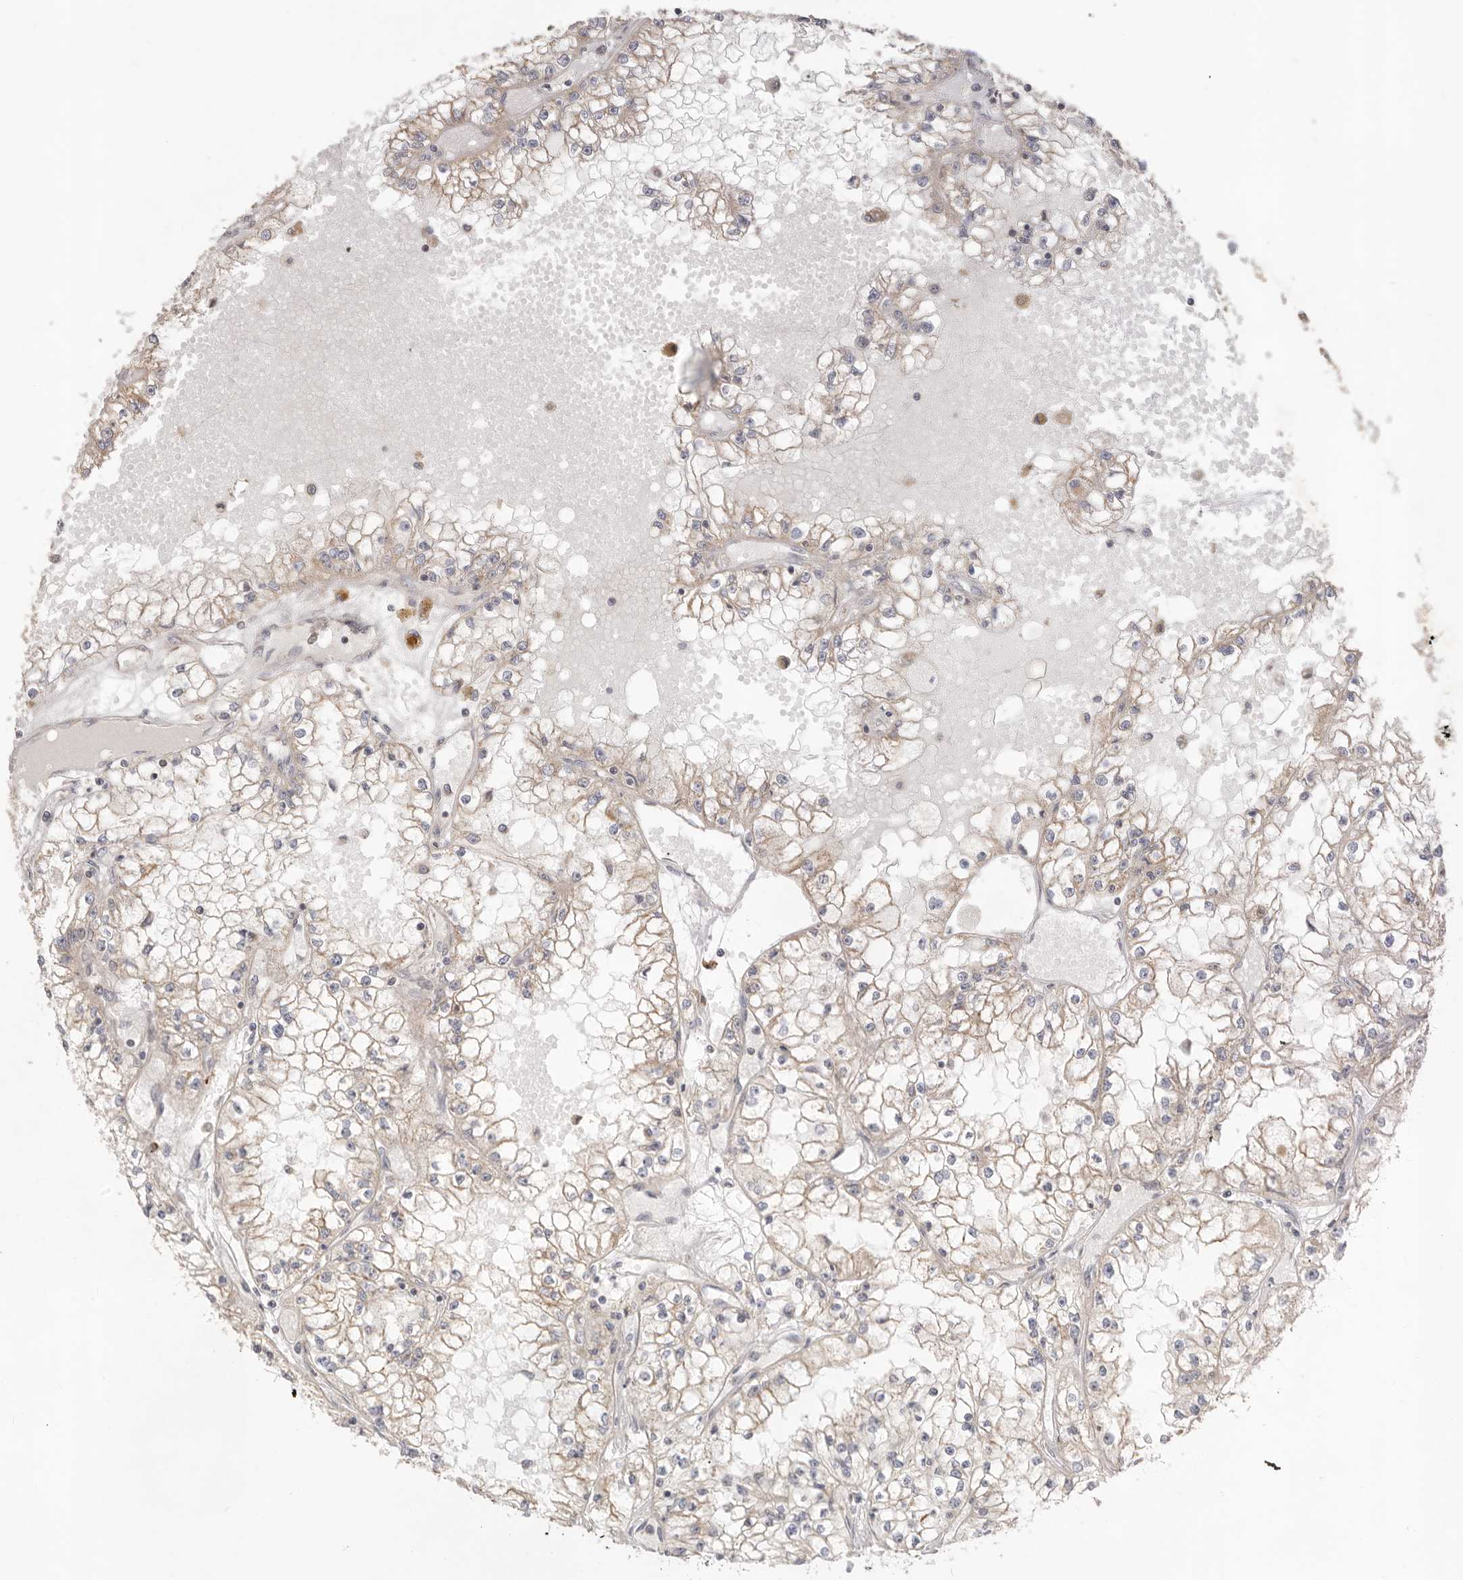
{"staining": {"intensity": "weak", "quantity": ">75%", "location": "cytoplasmic/membranous"}, "tissue": "renal cancer", "cell_type": "Tumor cells", "image_type": "cancer", "snomed": [{"axis": "morphology", "description": "Adenocarcinoma, NOS"}, {"axis": "topography", "description": "Kidney"}], "caption": "Adenocarcinoma (renal) stained for a protein (brown) shows weak cytoplasmic/membranous positive staining in about >75% of tumor cells.", "gene": "USH1C", "patient": {"sex": "male", "age": 56}}